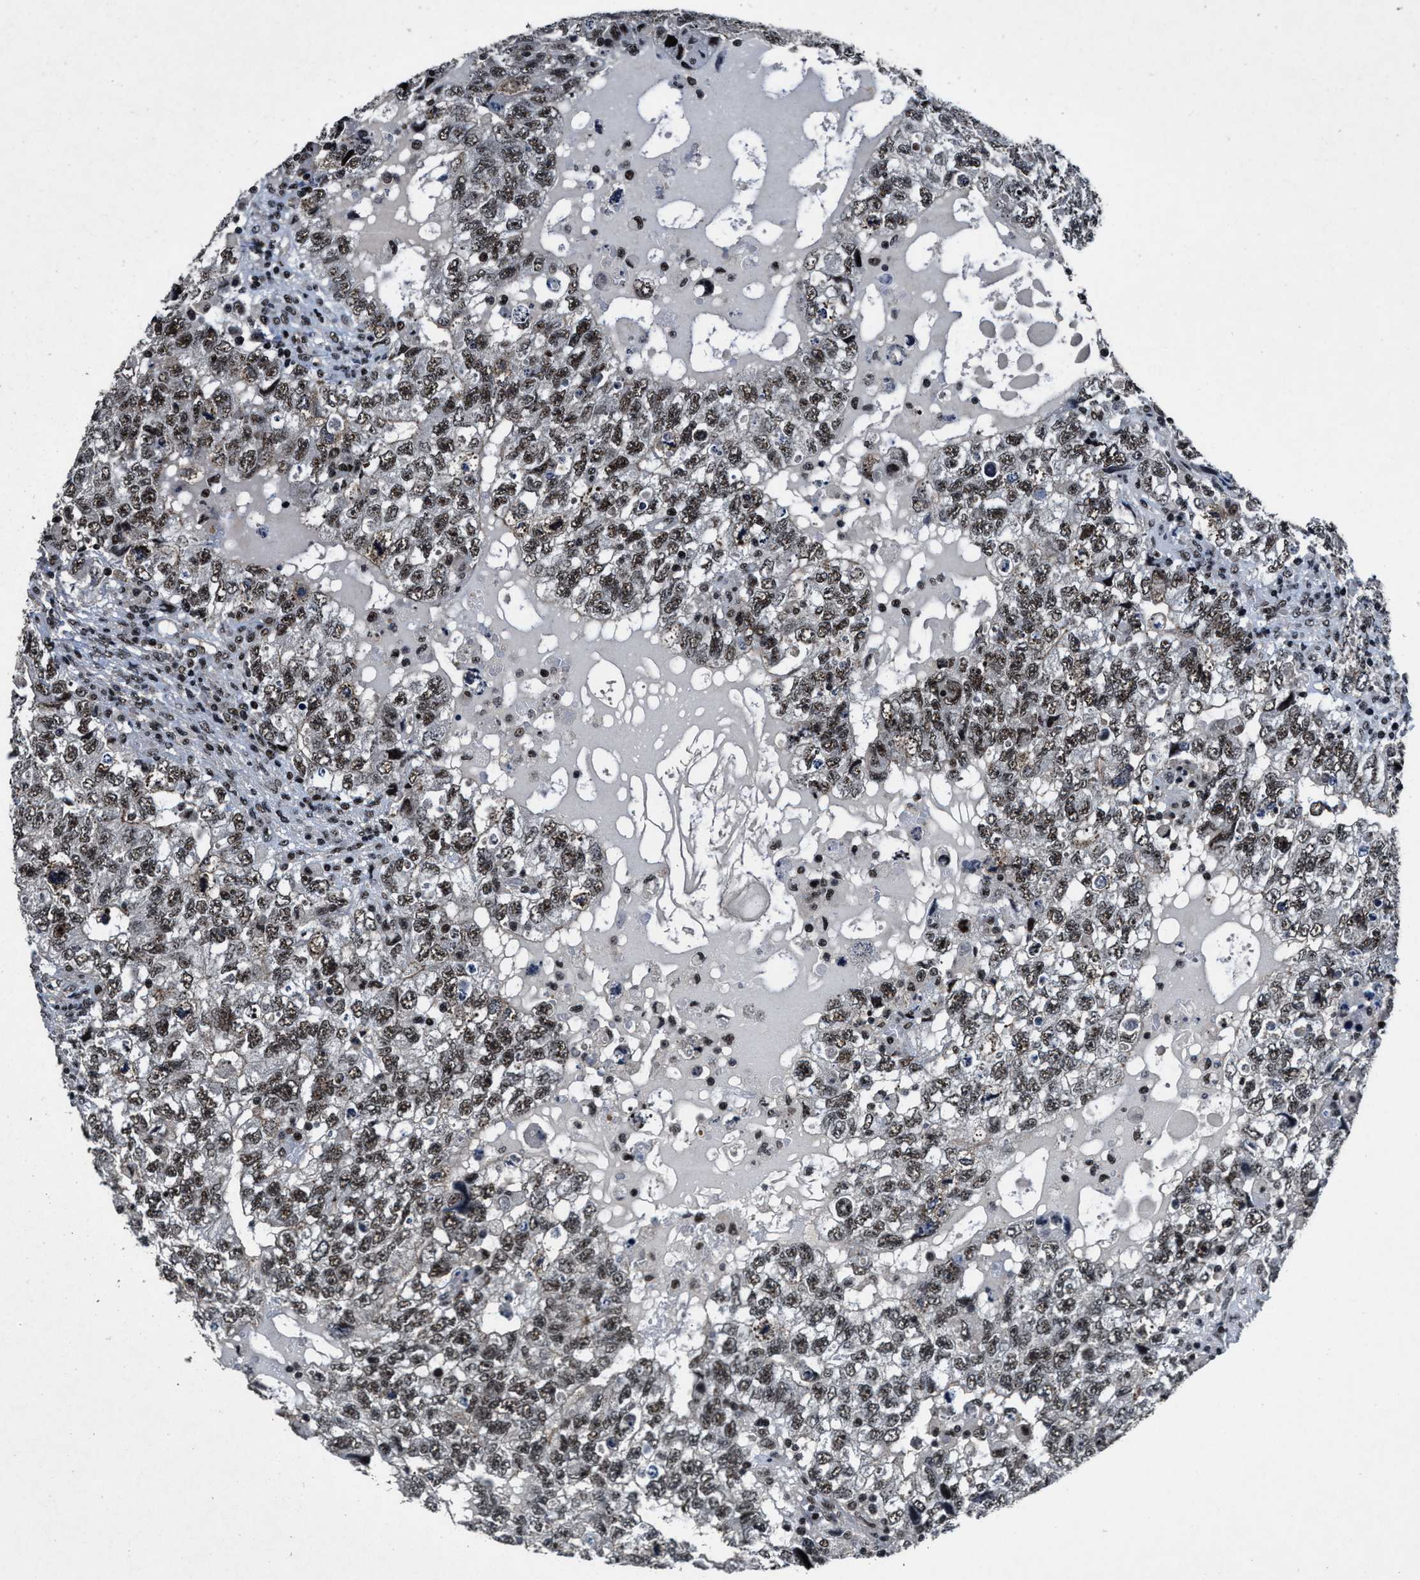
{"staining": {"intensity": "moderate", "quantity": "25%-75%", "location": "nuclear"}, "tissue": "testis cancer", "cell_type": "Tumor cells", "image_type": "cancer", "snomed": [{"axis": "morphology", "description": "Carcinoma, Embryonal, NOS"}, {"axis": "topography", "description": "Testis"}], "caption": "Immunohistochemistry (IHC) (DAB (3,3'-diaminobenzidine)) staining of human testis embryonal carcinoma exhibits moderate nuclear protein expression in approximately 25%-75% of tumor cells.", "gene": "ZNF233", "patient": {"sex": "male", "age": 36}}